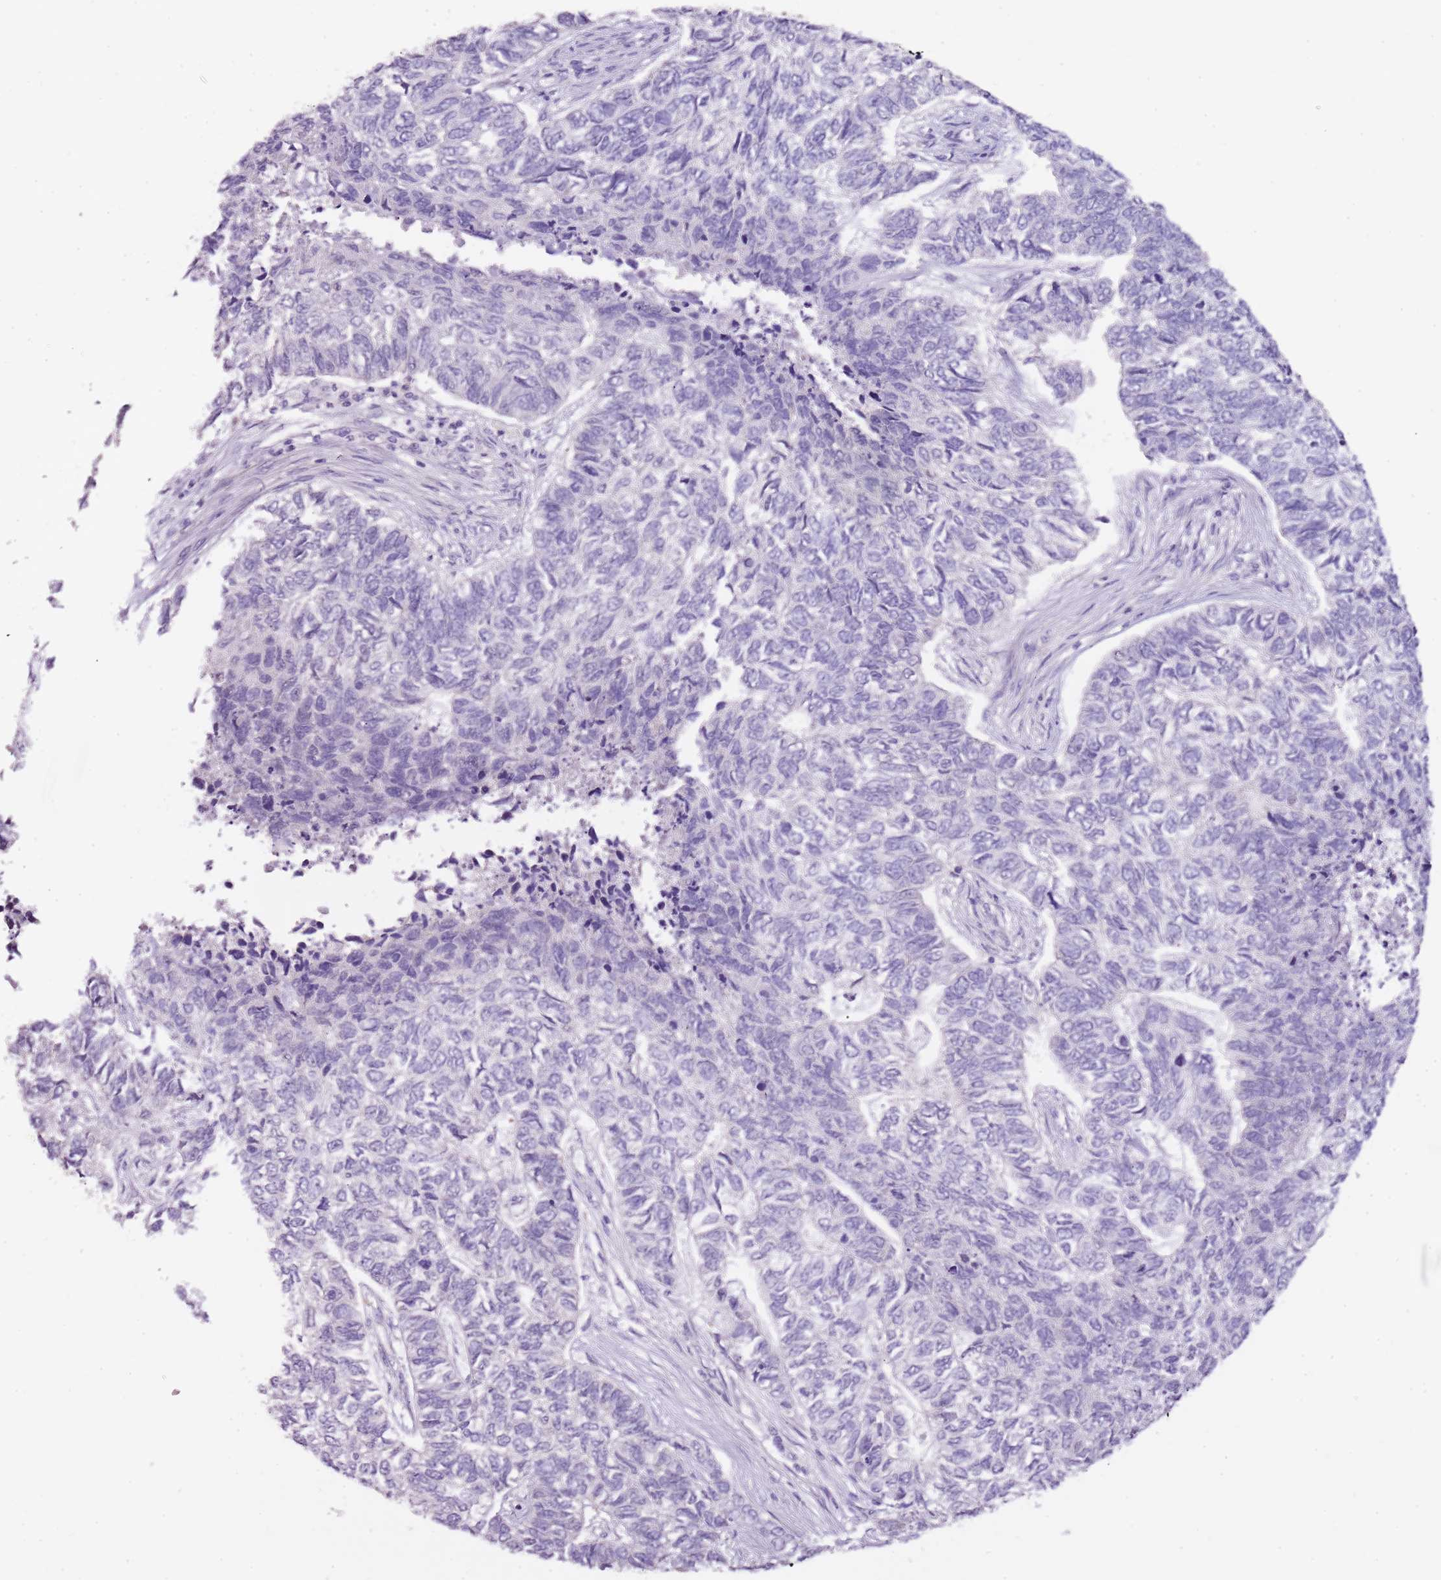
{"staining": {"intensity": "negative", "quantity": "none", "location": "none"}, "tissue": "skin cancer", "cell_type": "Tumor cells", "image_type": "cancer", "snomed": [{"axis": "morphology", "description": "Basal cell carcinoma"}, {"axis": "topography", "description": "Skin"}], "caption": "This is a micrograph of immunohistochemistry staining of skin basal cell carcinoma, which shows no staining in tumor cells.", "gene": "NKX2-3", "patient": {"sex": "female", "age": 65}}